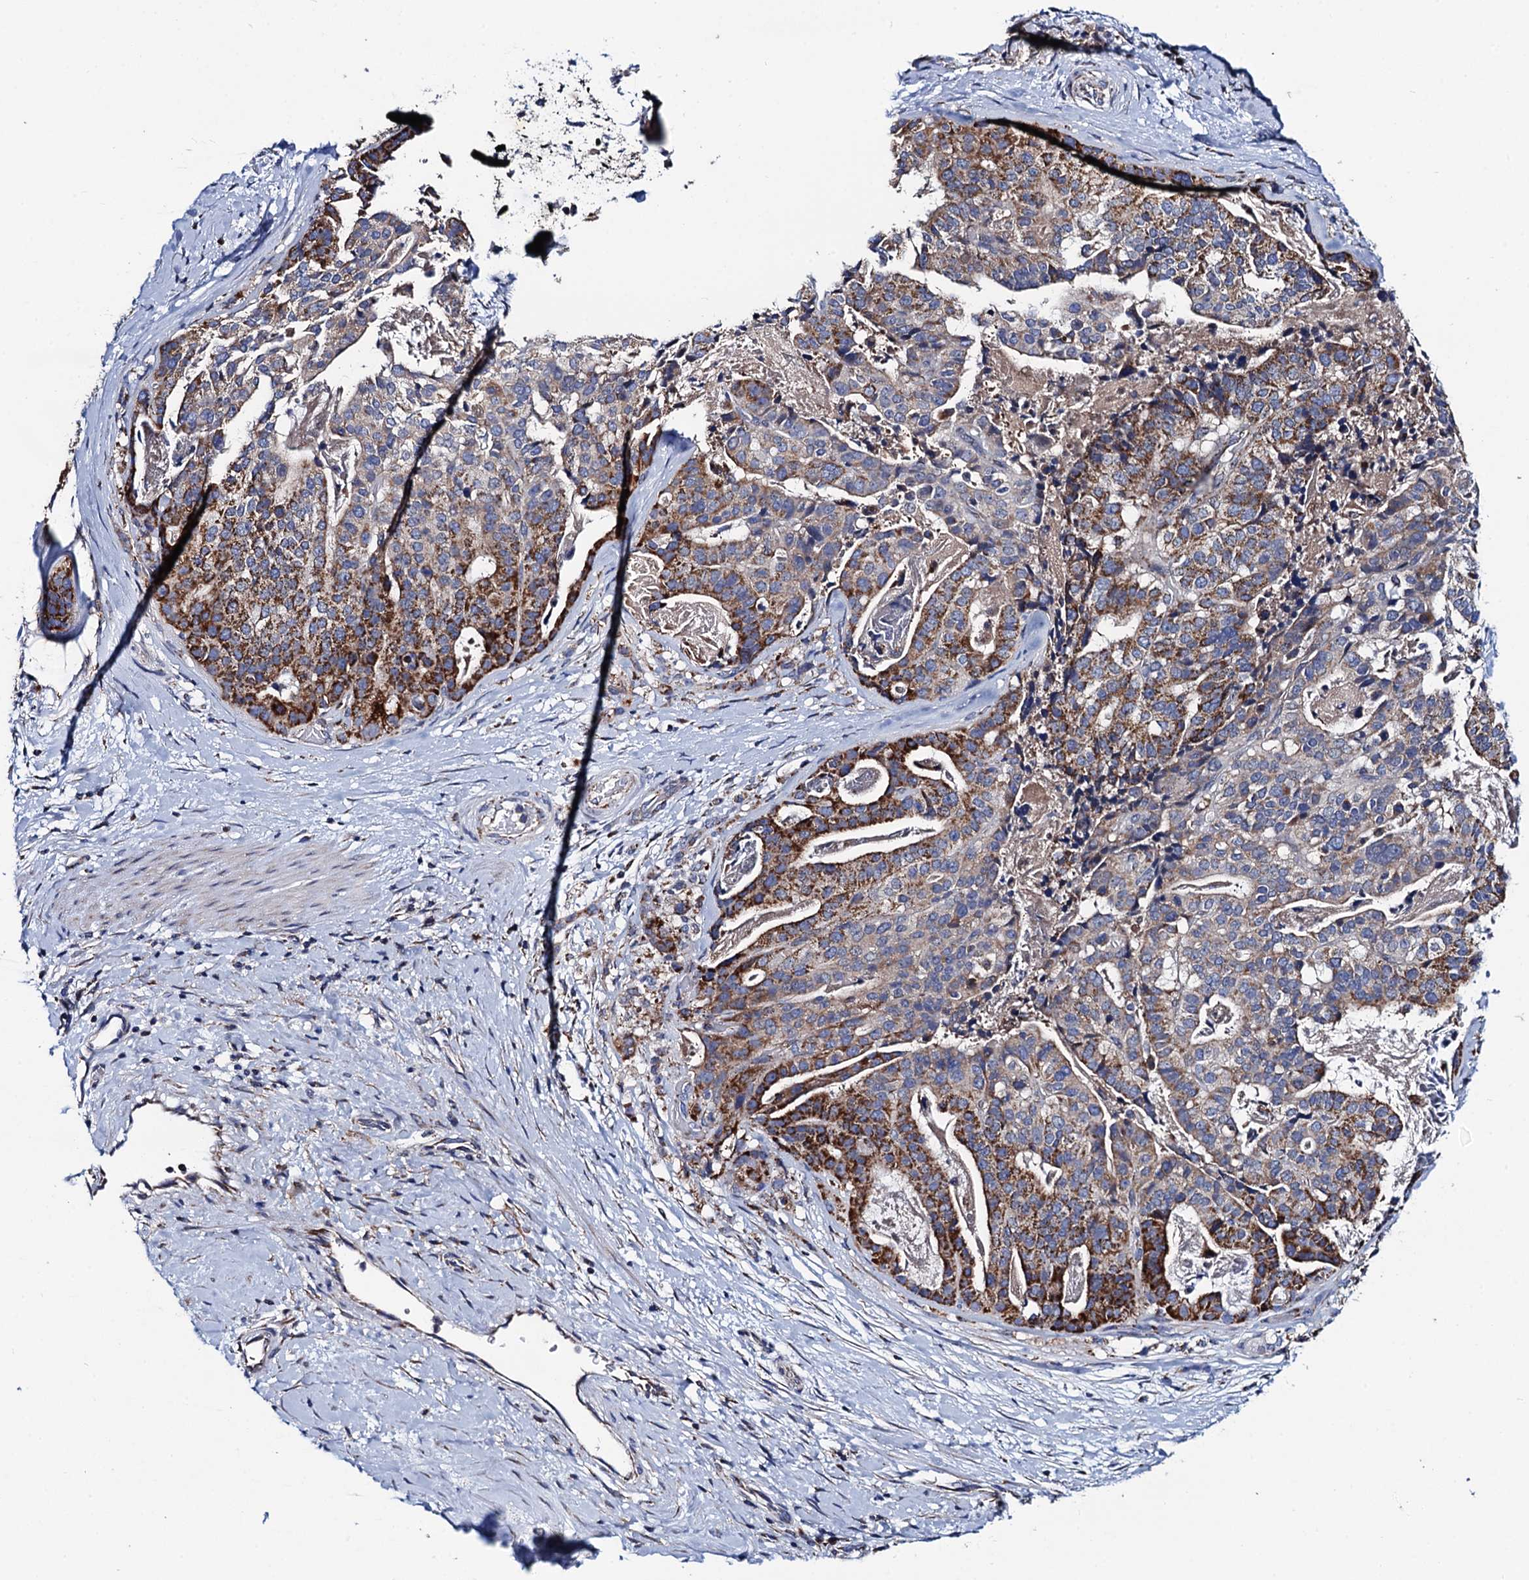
{"staining": {"intensity": "moderate", "quantity": "25%-75%", "location": "cytoplasmic/membranous"}, "tissue": "stomach cancer", "cell_type": "Tumor cells", "image_type": "cancer", "snomed": [{"axis": "morphology", "description": "Adenocarcinoma, NOS"}, {"axis": "topography", "description": "Stomach"}], "caption": "High-power microscopy captured an IHC histopathology image of stomach cancer, revealing moderate cytoplasmic/membranous positivity in about 25%-75% of tumor cells.", "gene": "PTCD3", "patient": {"sex": "male", "age": 48}}